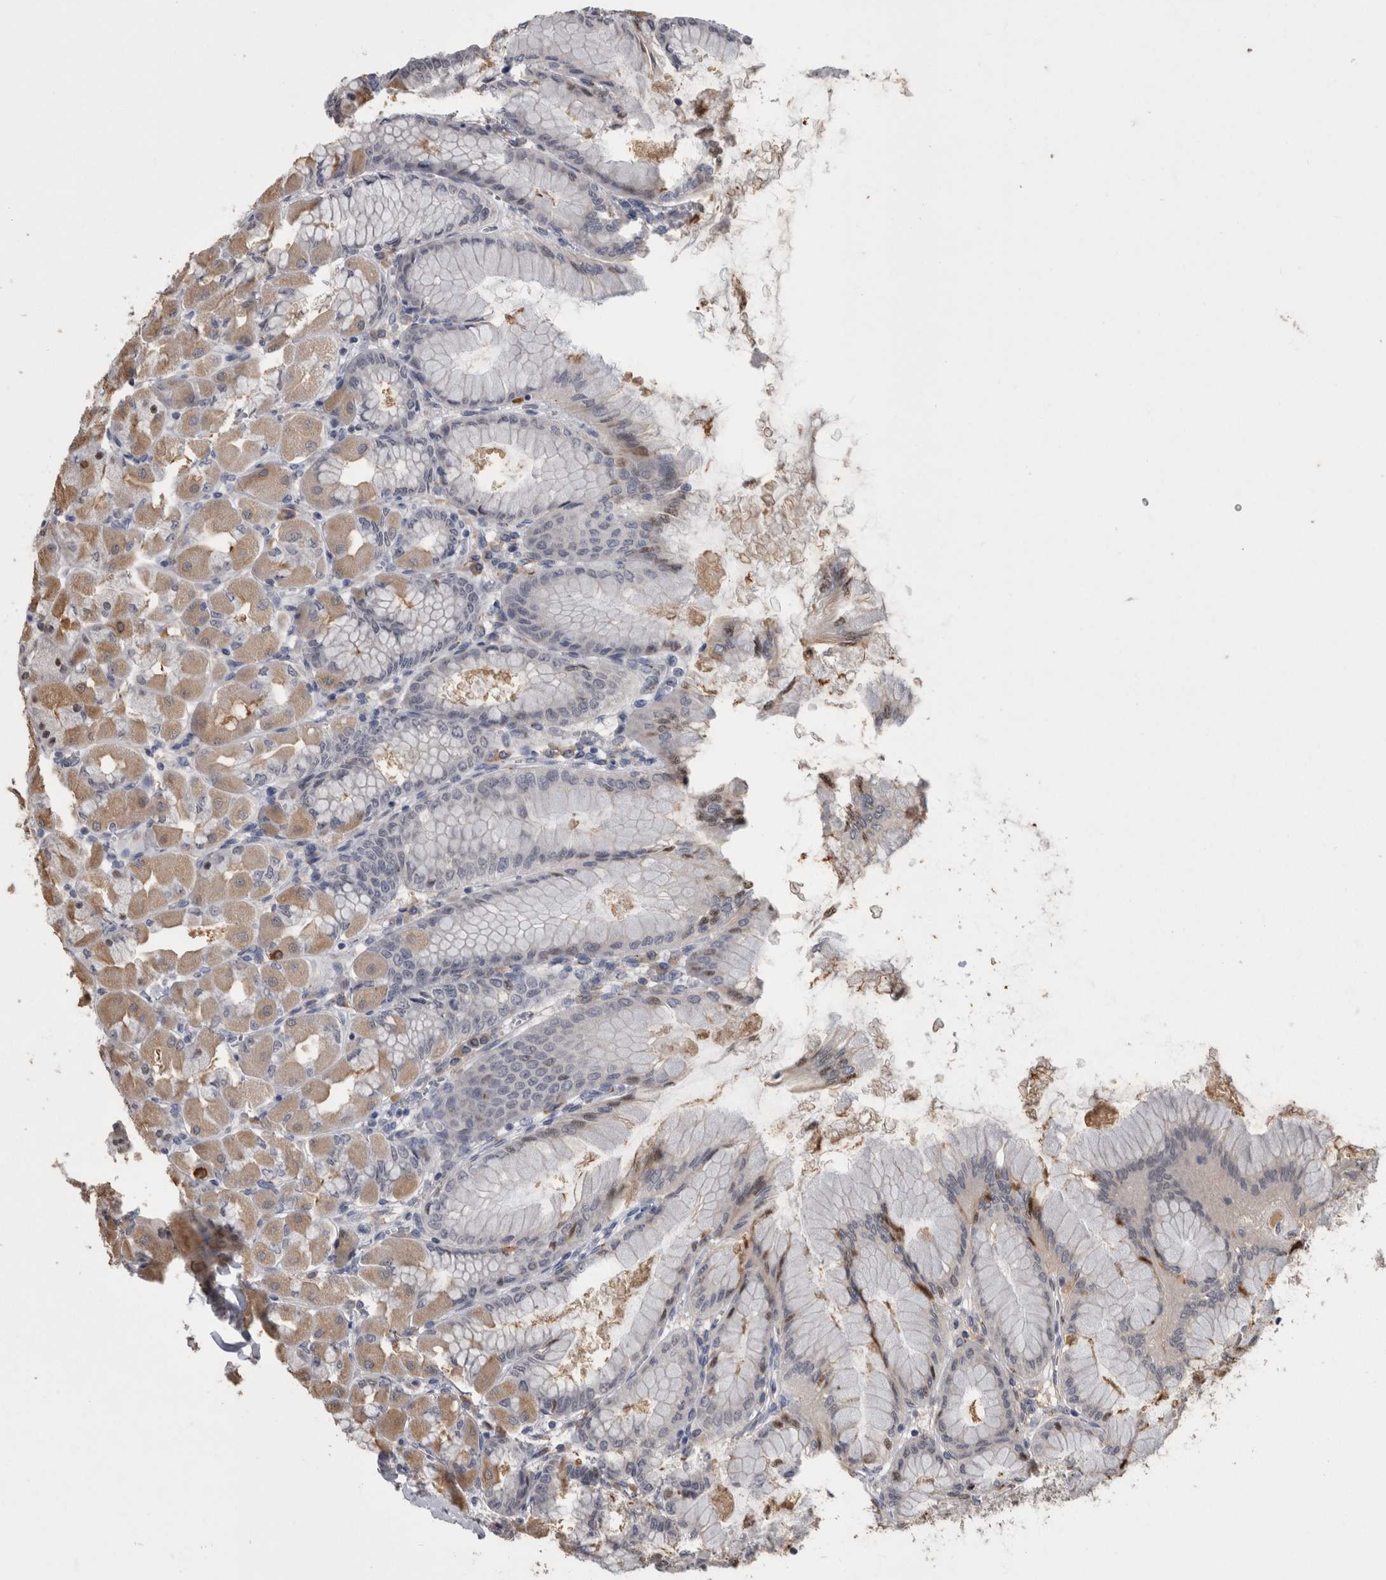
{"staining": {"intensity": "moderate", "quantity": "25%-75%", "location": "cytoplasmic/membranous"}, "tissue": "stomach", "cell_type": "Glandular cells", "image_type": "normal", "snomed": [{"axis": "morphology", "description": "Normal tissue, NOS"}, {"axis": "topography", "description": "Stomach, upper"}], "caption": "High-magnification brightfield microscopy of benign stomach stained with DAB (brown) and counterstained with hematoxylin (blue). glandular cells exhibit moderate cytoplasmic/membranous positivity is seen in about25%-75% of cells. Ihc stains the protein of interest in brown and the nuclei are stained blue.", "gene": "ANXA13", "patient": {"sex": "female", "age": 56}}